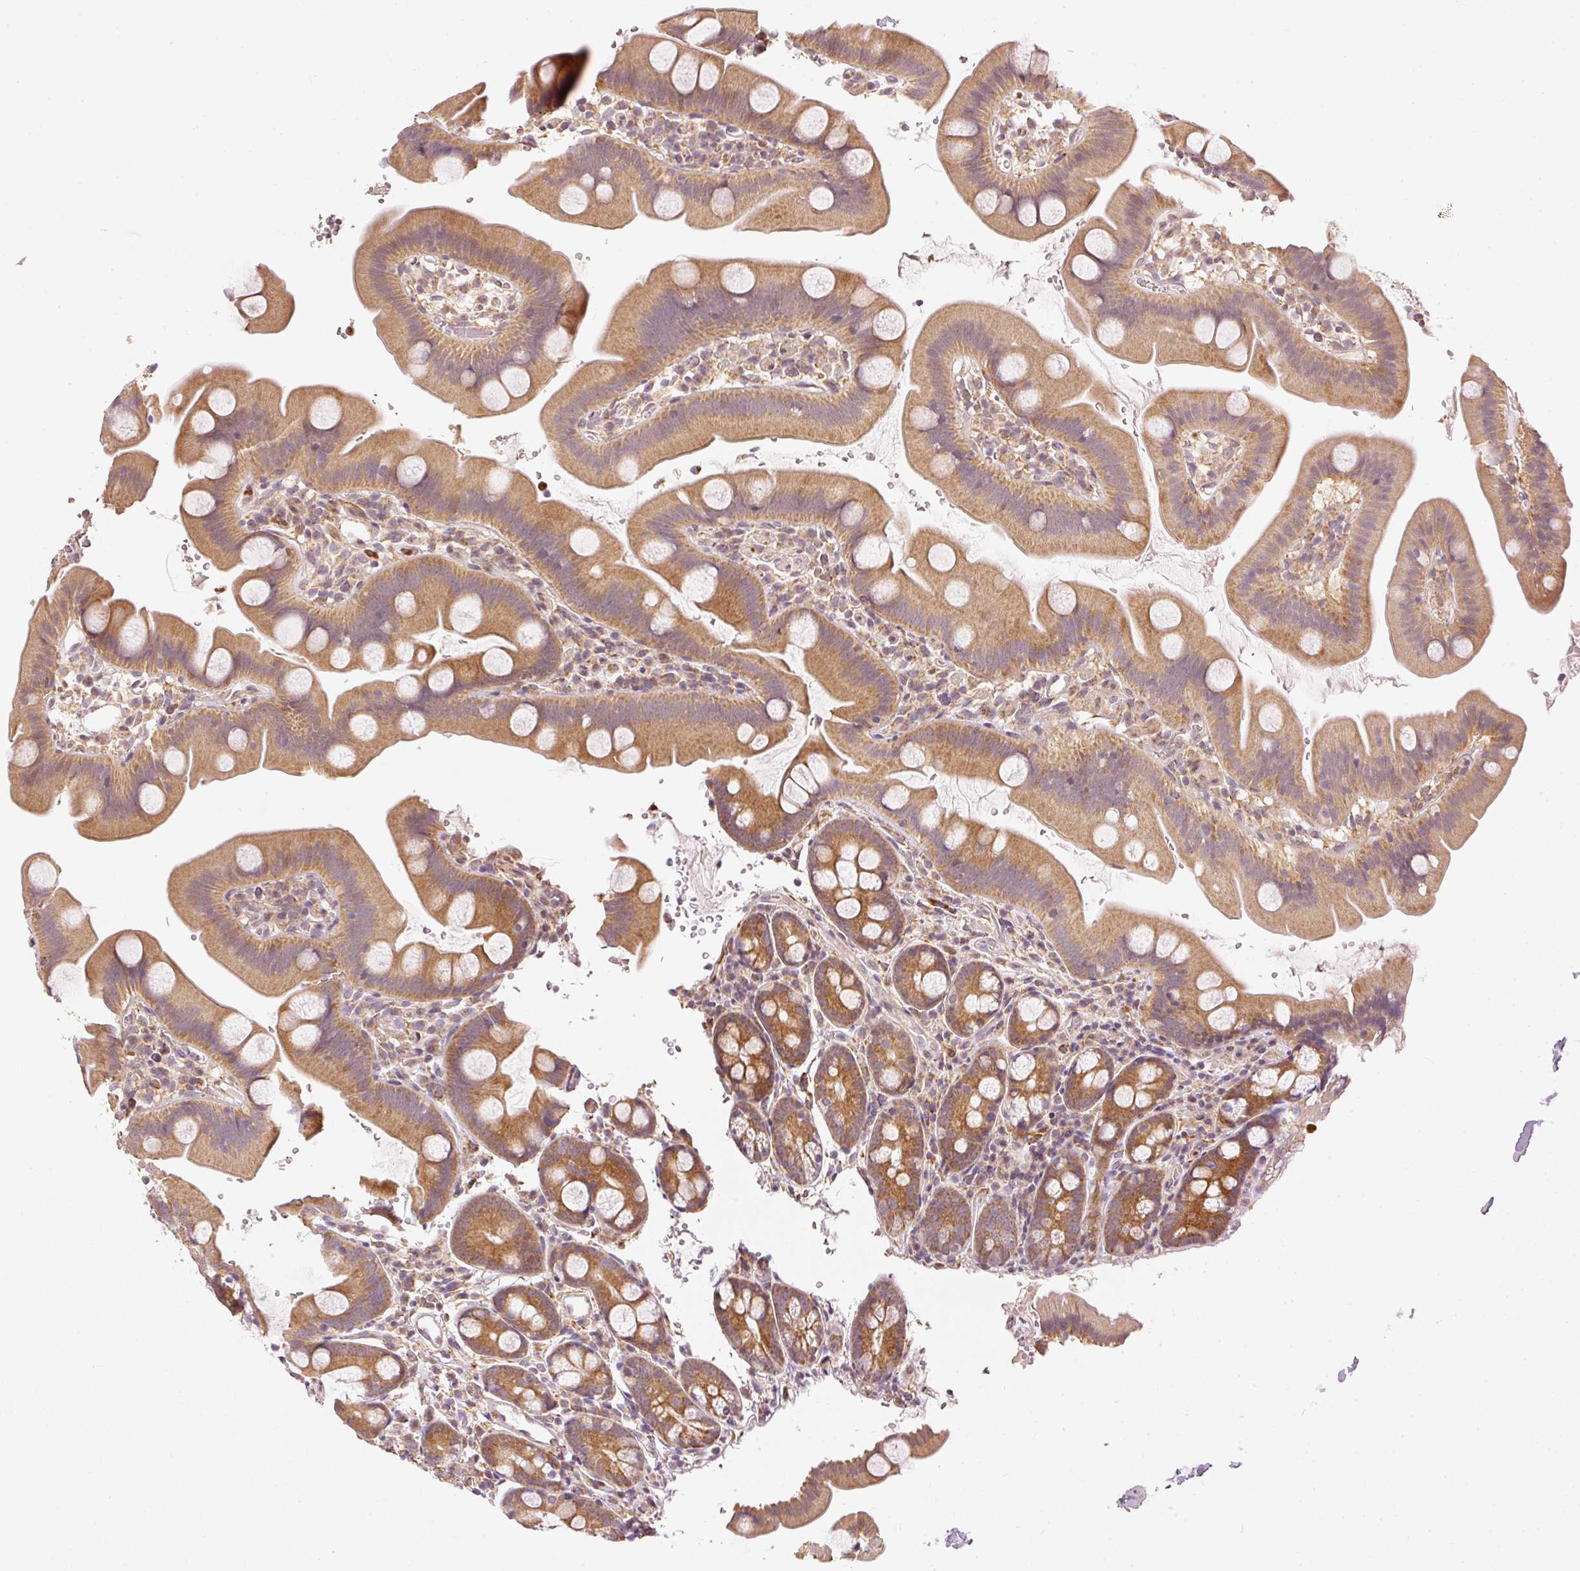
{"staining": {"intensity": "moderate", "quantity": ">75%", "location": "cytoplasmic/membranous"}, "tissue": "small intestine", "cell_type": "Glandular cells", "image_type": "normal", "snomed": [{"axis": "morphology", "description": "Normal tissue, NOS"}, {"axis": "topography", "description": "Small intestine"}], "caption": "IHC of unremarkable human small intestine exhibits medium levels of moderate cytoplasmic/membranous expression in about >75% of glandular cells. (DAB (3,3'-diaminobenzidine) = brown stain, brightfield microscopy at high magnification).", "gene": "MTHFD1L", "patient": {"sex": "female", "age": 68}}